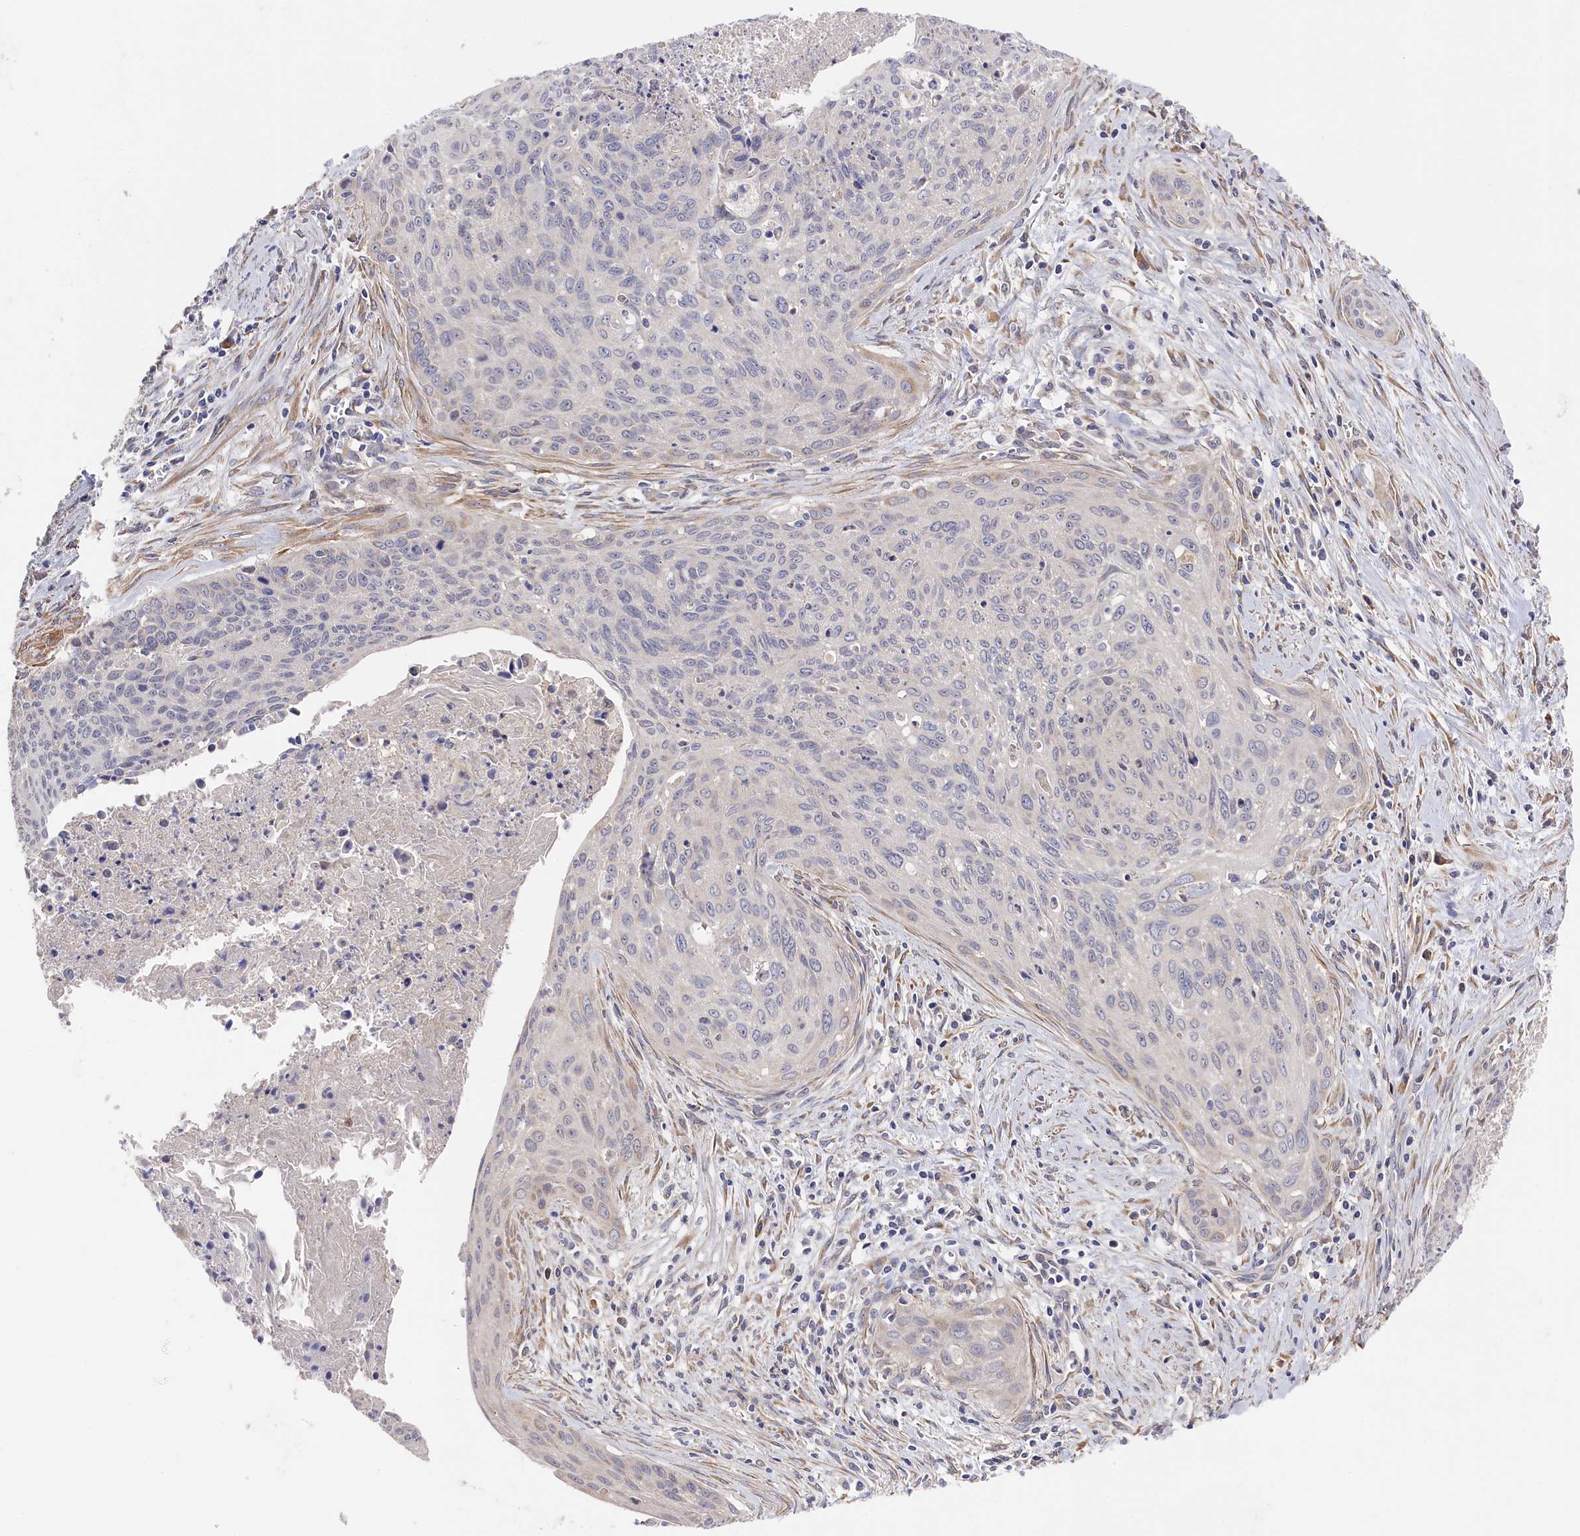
{"staining": {"intensity": "negative", "quantity": "none", "location": "none"}, "tissue": "cervical cancer", "cell_type": "Tumor cells", "image_type": "cancer", "snomed": [{"axis": "morphology", "description": "Squamous cell carcinoma, NOS"}, {"axis": "topography", "description": "Cervix"}], "caption": "This is an immunohistochemistry (IHC) micrograph of squamous cell carcinoma (cervical). There is no staining in tumor cells.", "gene": "CYB5D2", "patient": {"sex": "female", "age": 55}}